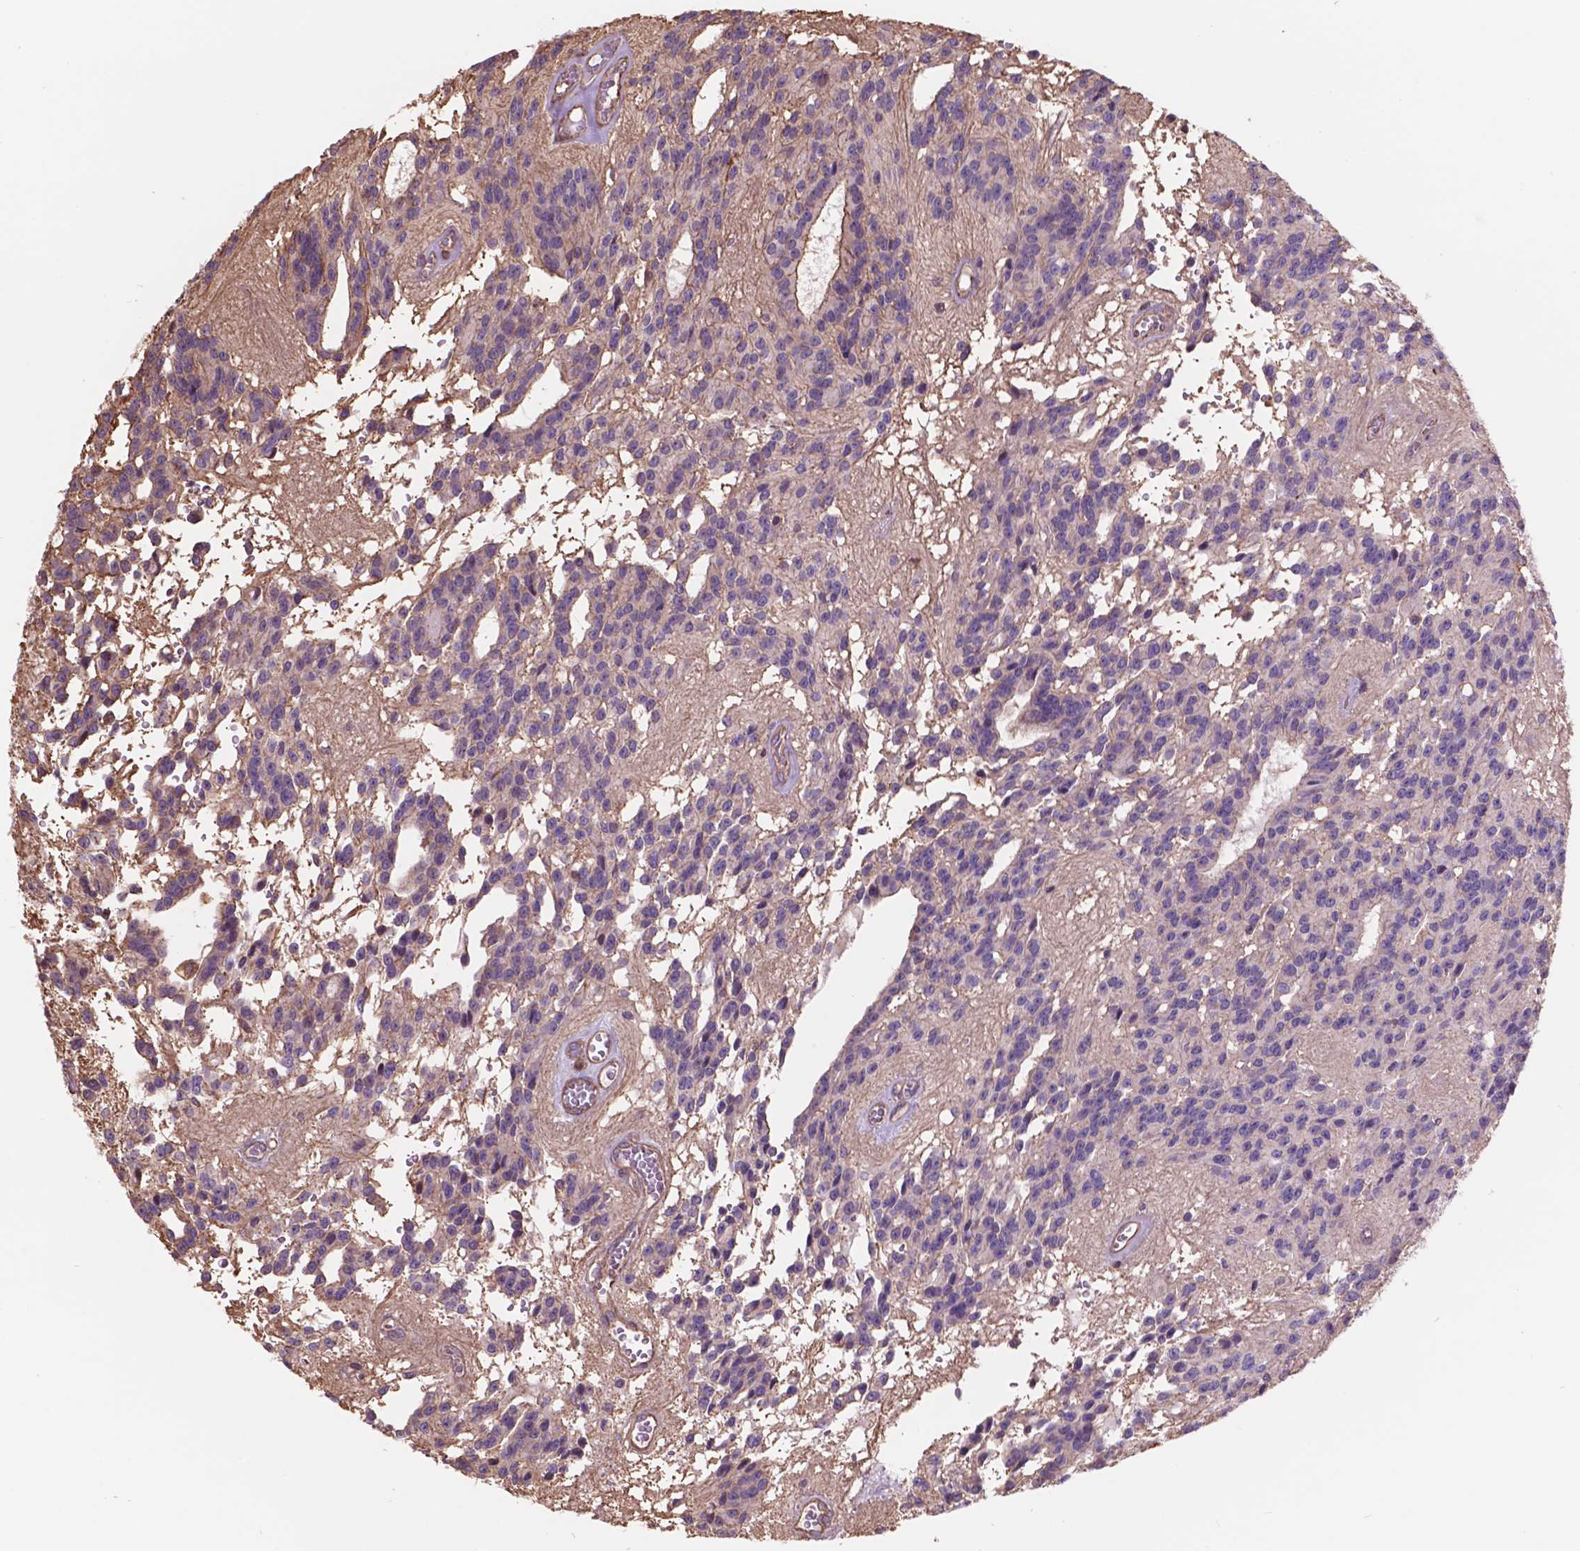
{"staining": {"intensity": "negative", "quantity": "none", "location": "none"}, "tissue": "glioma", "cell_type": "Tumor cells", "image_type": "cancer", "snomed": [{"axis": "morphology", "description": "Glioma, malignant, Low grade"}, {"axis": "topography", "description": "Brain"}], "caption": "Immunohistochemical staining of human malignant low-grade glioma reveals no significant positivity in tumor cells.", "gene": "NIPA2", "patient": {"sex": "male", "age": 31}}